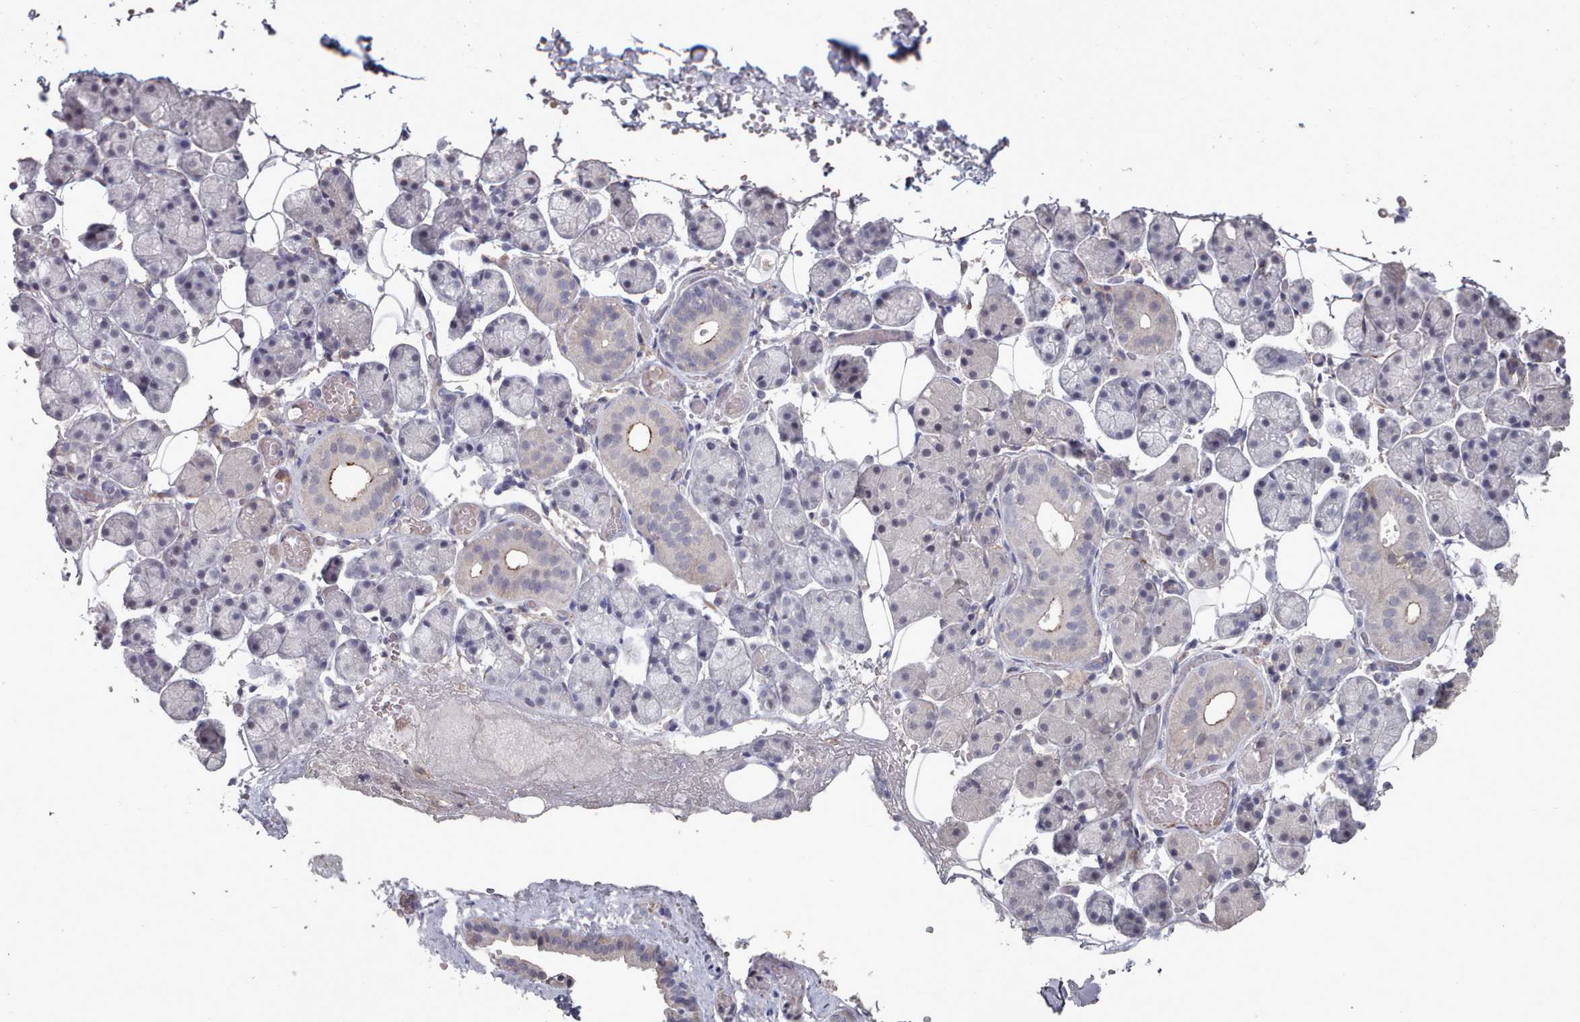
{"staining": {"intensity": "negative", "quantity": "none", "location": "none"}, "tissue": "salivary gland", "cell_type": "Glandular cells", "image_type": "normal", "snomed": [{"axis": "morphology", "description": "Normal tissue, NOS"}, {"axis": "topography", "description": "Salivary gland"}], "caption": "There is no significant expression in glandular cells of salivary gland. (DAB IHC, high magnification).", "gene": "COL8A2", "patient": {"sex": "female", "age": 33}}